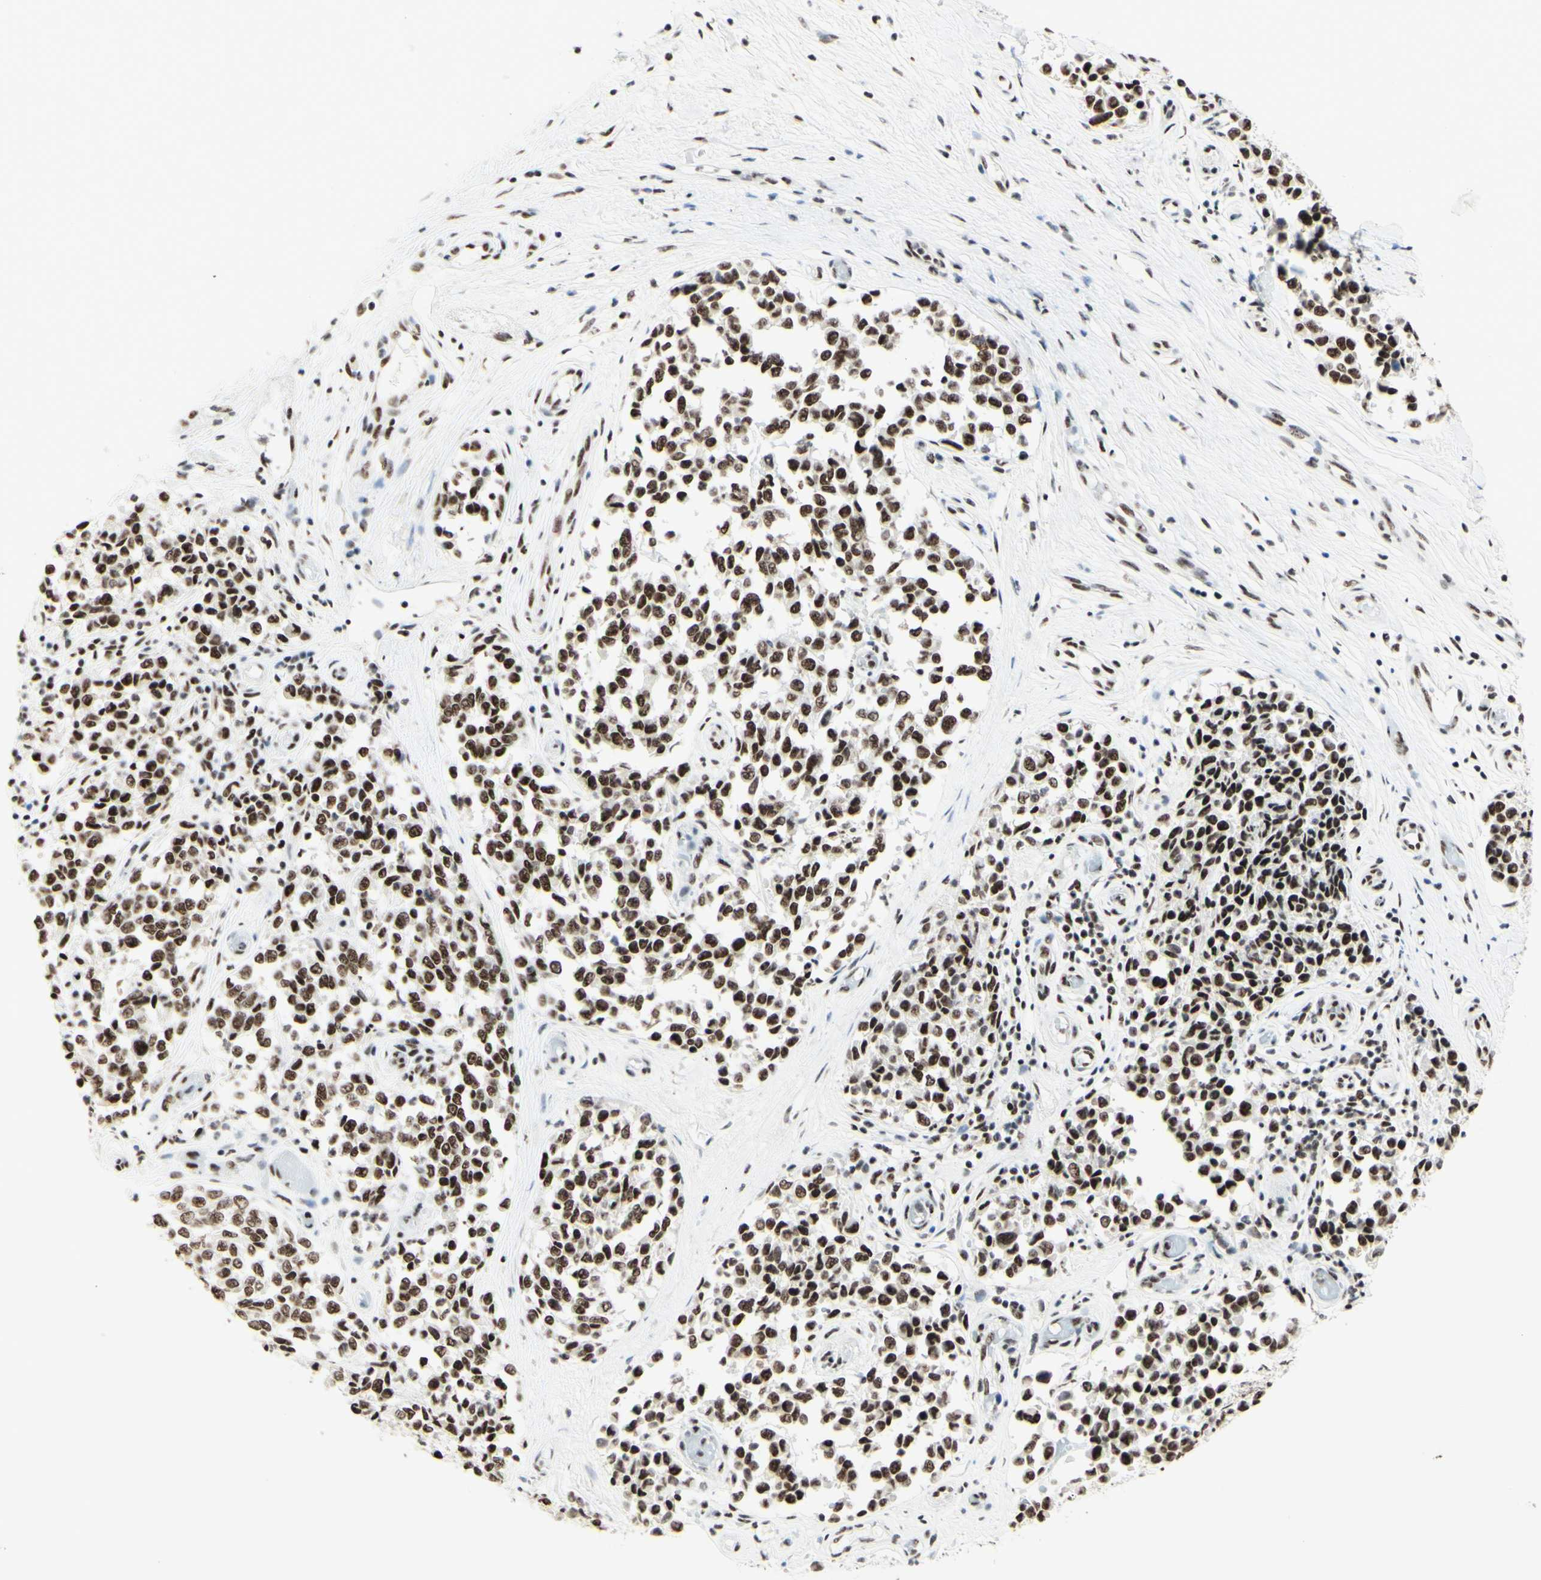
{"staining": {"intensity": "moderate", "quantity": ">75%", "location": "cytoplasmic/membranous,nuclear"}, "tissue": "melanoma", "cell_type": "Tumor cells", "image_type": "cancer", "snomed": [{"axis": "morphology", "description": "Malignant melanoma, NOS"}, {"axis": "topography", "description": "Skin"}], "caption": "Immunohistochemical staining of melanoma reveals moderate cytoplasmic/membranous and nuclear protein positivity in about >75% of tumor cells.", "gene": "WTAP", "patient": {"sex": "female", "age": 64}}